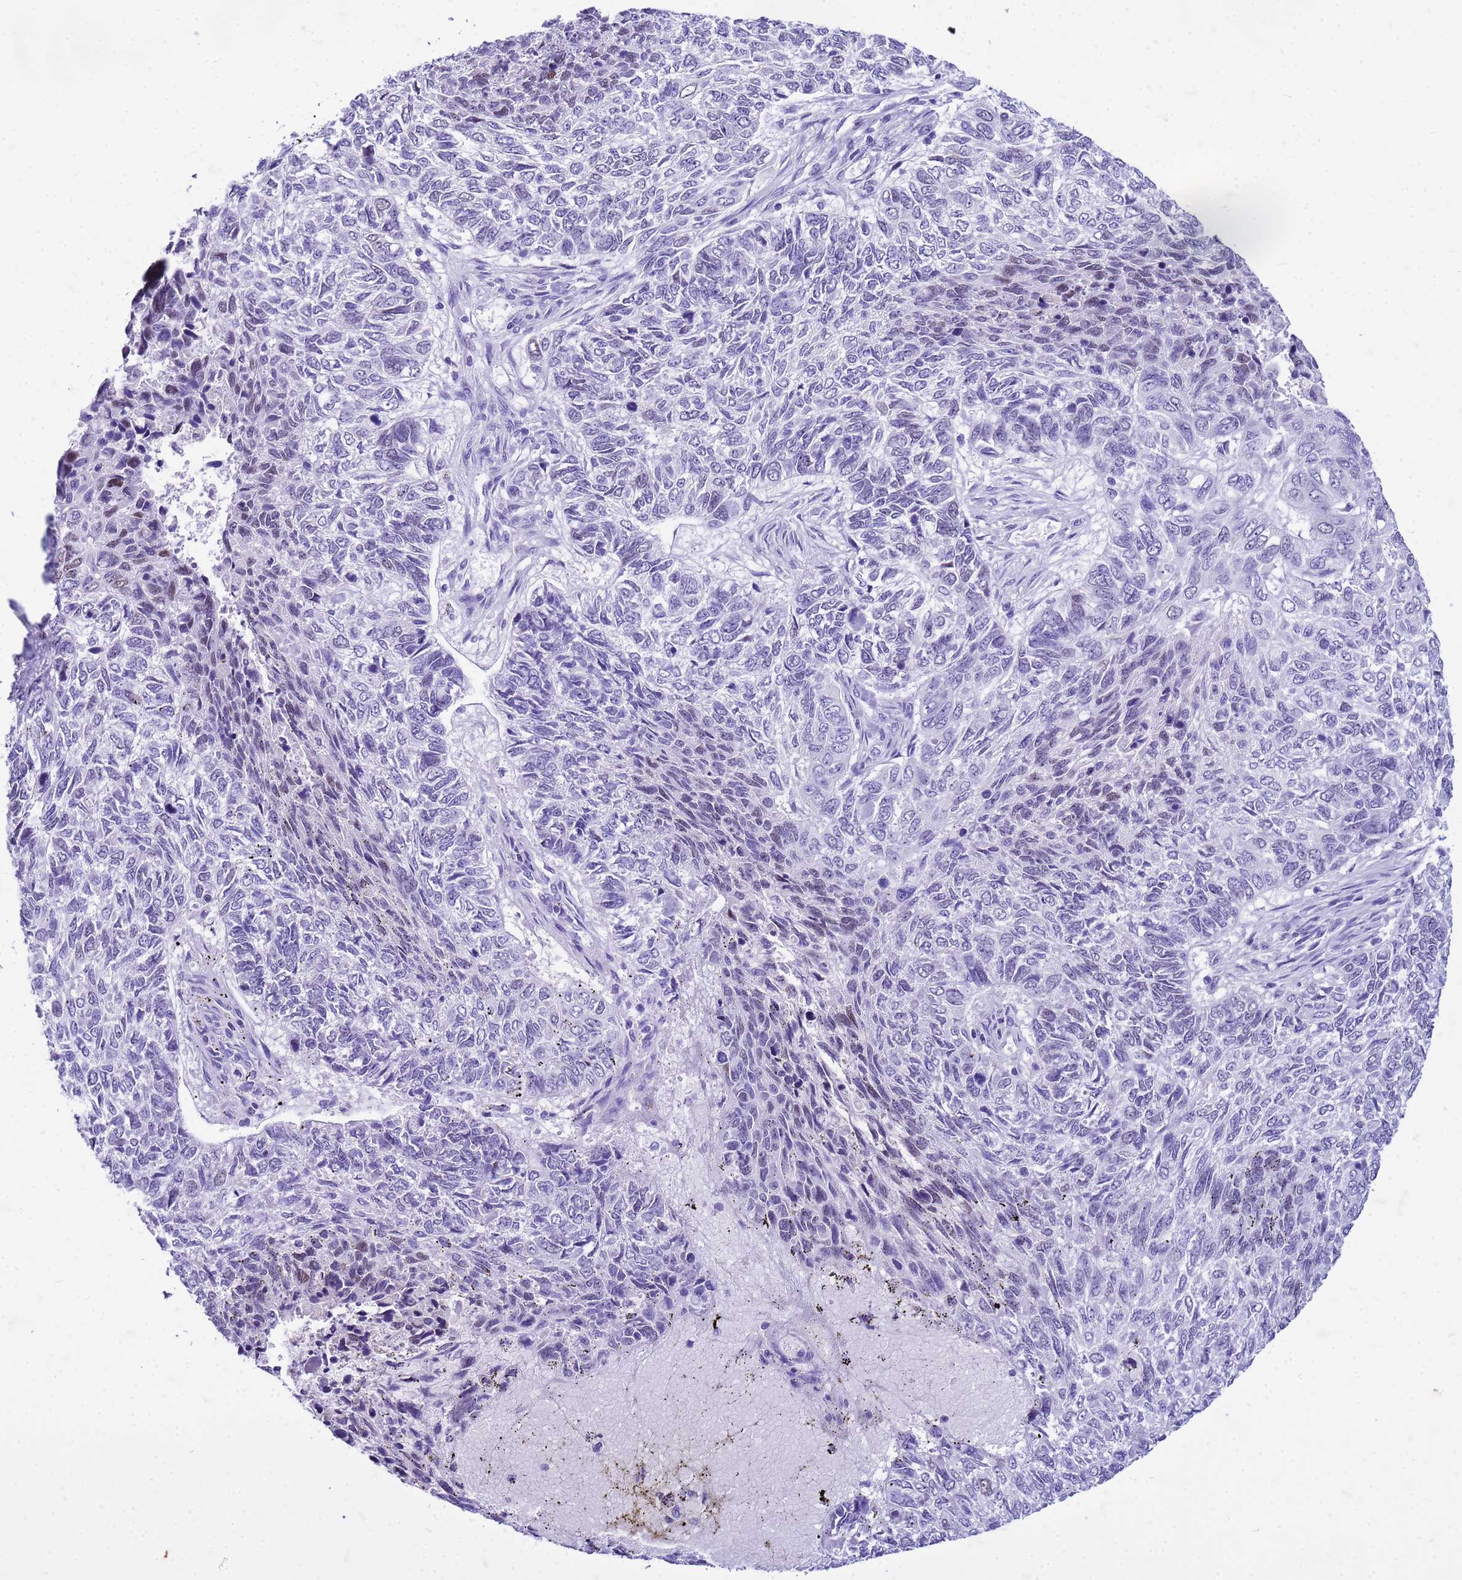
{"staining": {"intensity": "moderate", "quantity": "<25%", "location": "nuclear"}, "tissue": "skin cancer", "cell_type": "Tumor cells", "image_type": "cancer", "snomed": [{"axis": "morphology", "description": "Basal cell carcinoma"}, {"axis": "topography", "description": "Skin"}], "caption": "Protein analysis of basal cell carcinoma (skin) tissue exhibits moderate nuclear staining in approximately <25% of tumor cells.", "gene": "CFAP100", "patient": {"sex": "female", "age": 65}}